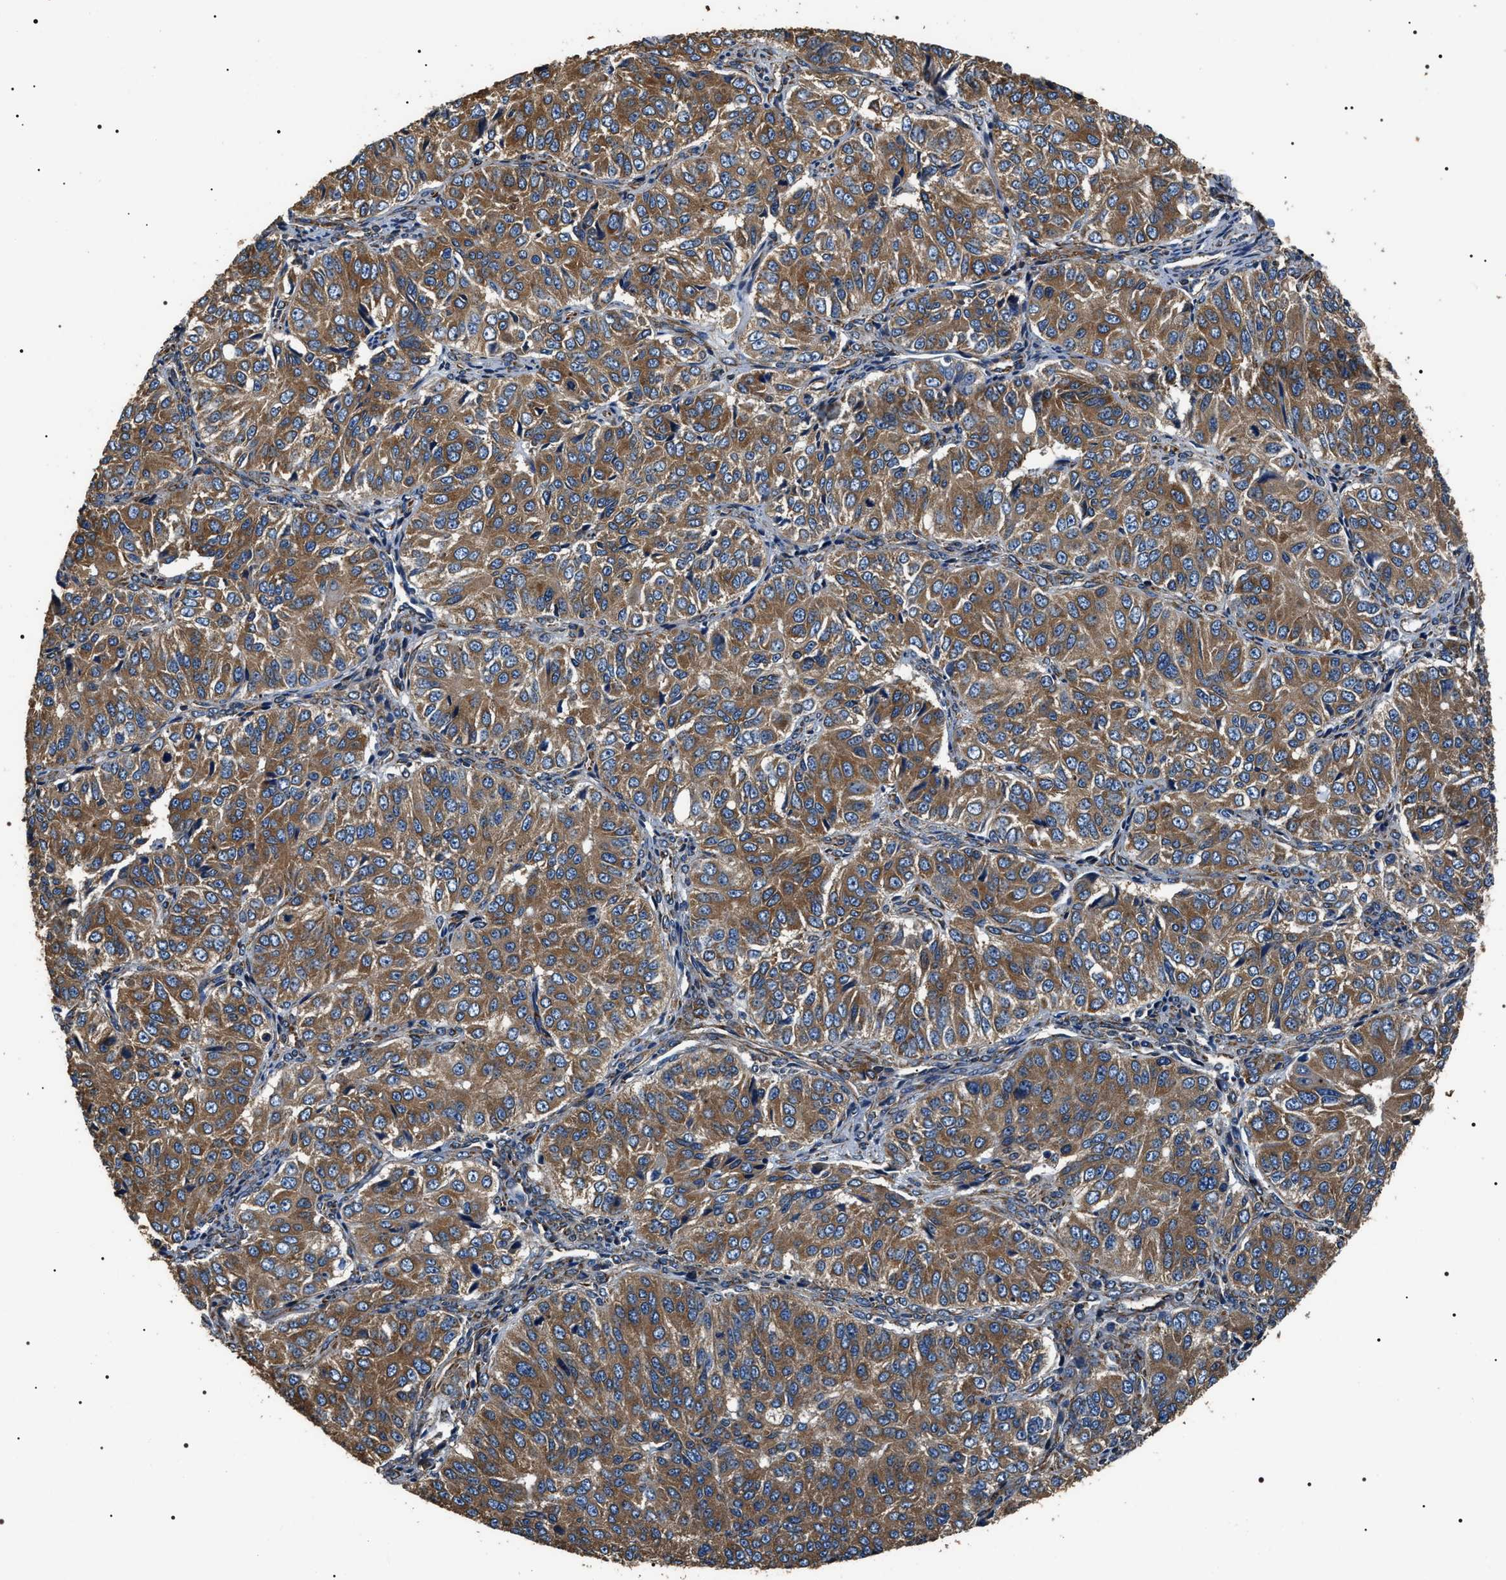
{"staining": {"intensity": "moderate", "quantity": ">75%", "location": "cytoplasmic/membranous"}, "tissue": "ovarian cancer", "cell_type": "Tumor cells", "image_type": "cancer", "snomed": [{"axis": "morphology", "description": "Carcinoma, endometroid"}, {"axis": "topography", "description": "Ovary"}], "caption": "DAB (3,3'-diaminobenzidine) immunohistochemical staining of ovarian cancer (endometroid carcinoma) displays moderate cytoplasmic/membranous protein positivity in about >75% of tumor cells. (DAB (3,3'-diaminobenzidine) IHC, brown staining for protein, blue staining for nuclei).", "gene": "KTN1", "patient": {"sex": "female", "age": 51}}